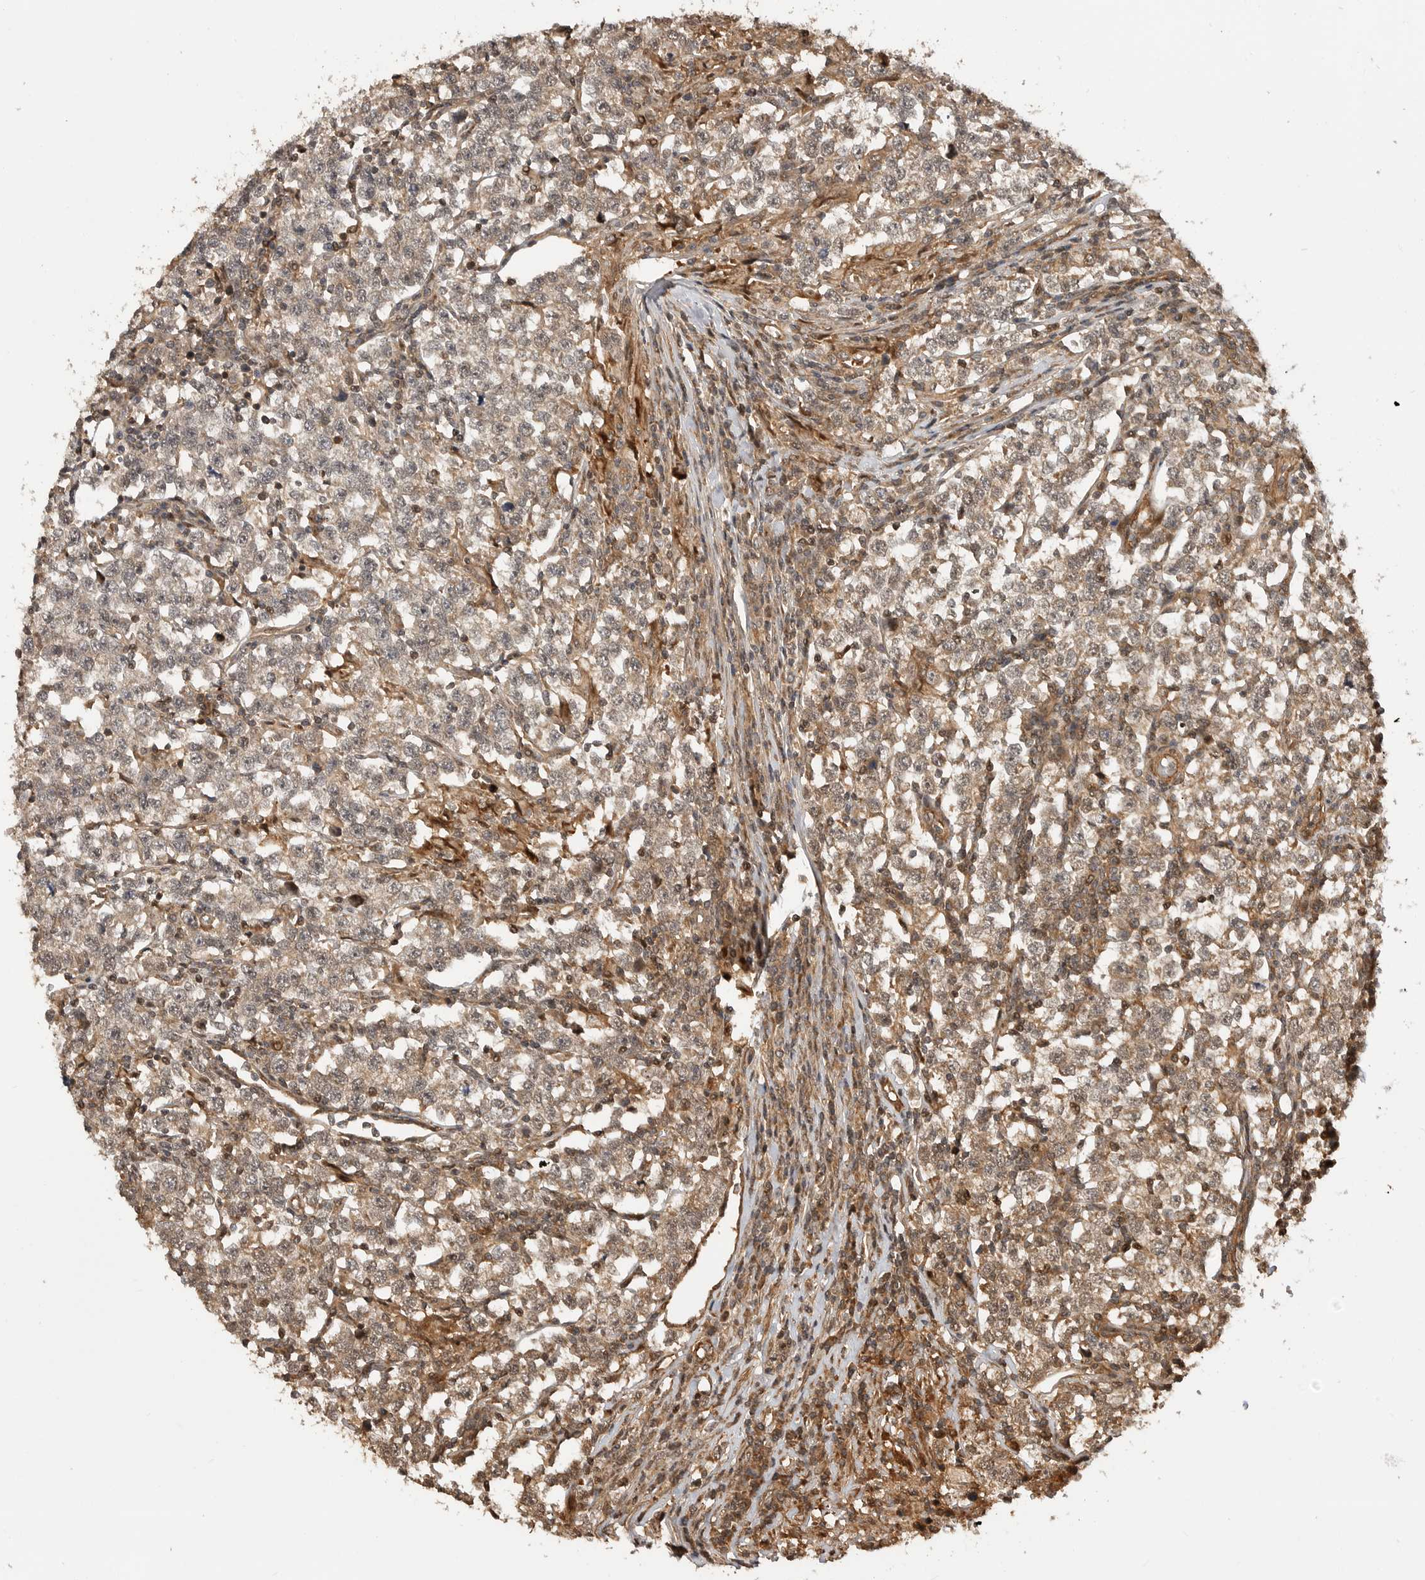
{"staining": {"intensity": "weak", "quantity": "25%-75%", "location": "cytoplasmic/membranous"}, "tissue": "testis cancer", "cell_type": "Tumor cells", "image_type": "cancer", "snomed": [{"axis": "morphology", "description": "Normal tissue, NOS"}, {"axis": "morphology", "description": "Seminoma, NOS"}, {"axis": "topography", "description": "Testis"}], "caption": "Tumor cells reveal low levels of weak cytoplasmic/membranous expression in approximately 25%-75% of cells in human testis cancer.", "gene": "ADPRS", "patient": {"sex": "male", "age": 43}}